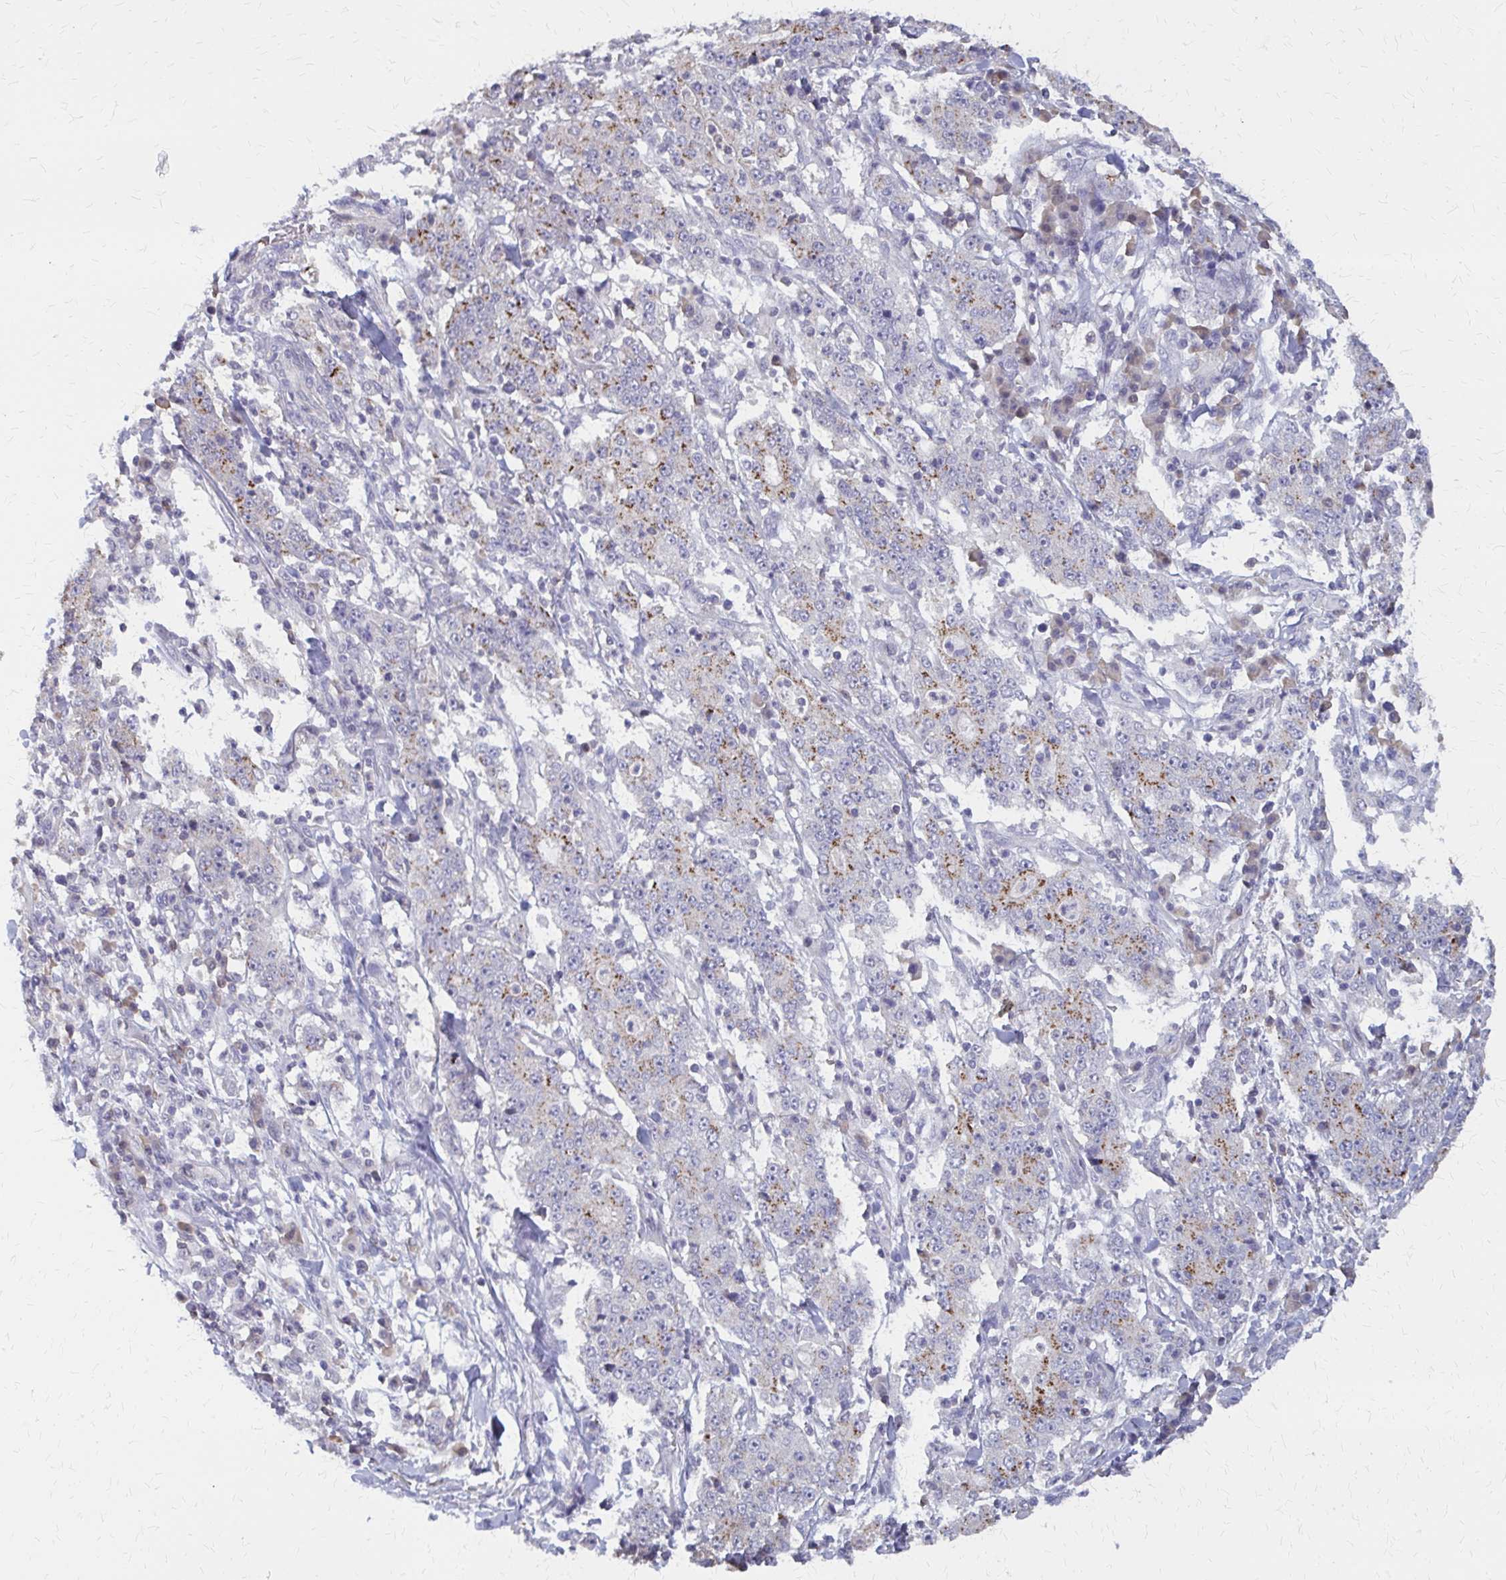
{"staining": {"intensity": "moderate", "quantity": "25%-75%", "location": "cytoplasmic/membranous"}, "tissue": "stomach cancer", "cell_type": "Tumor cells", "image_type": "cancer", "snomed": [{"axis": "morphology", "description": "Normal tissue, NOS"}, {"axis": "morphology", "description": "Adenocarcinoma, NOS"}, {"axis": "topography", "description": "Stomach, upper"}, {"axis": "topography", "description": "Stomach"}], "caption": "Moderate cytoplasmic/membranous staining for a protein is identified in approximately 25%-75% of tumor cells of adenocarcinoma (stomach) using immunohistochemistry (IHC).", "gene": "IFI44L", "patient": {"sex": "male", "age": 59}}